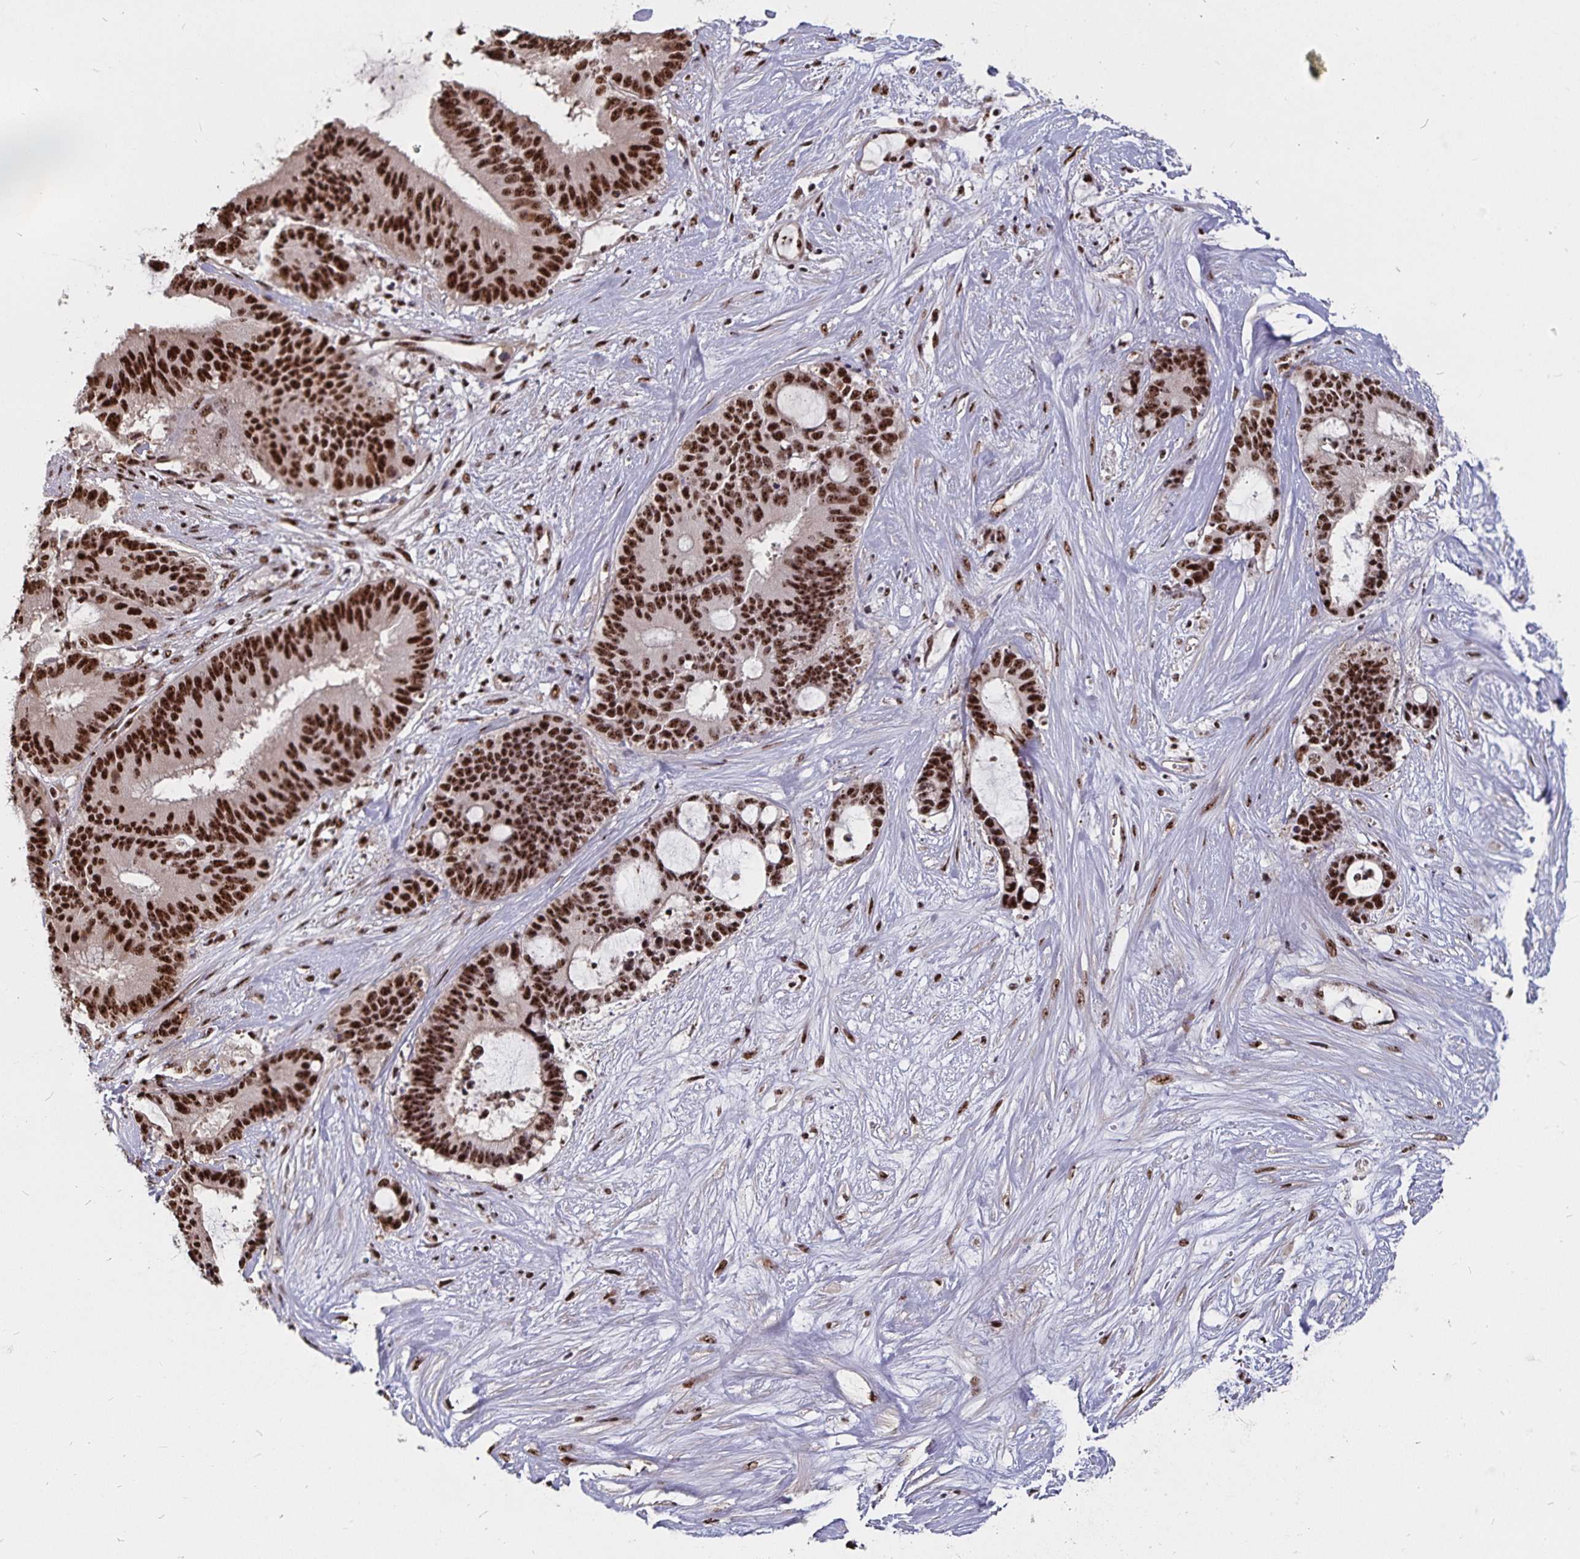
{"staining": {"intensity": "strong", "quantity": ">75%", "location": "nuclear"}, "tissue": "liver cancer", "cell_type": "Tumor cells", "image_type": "cancer", "snomed": [{"axis": "morphology", "description": "Normal tissue, NOS"}, {"axis": "morphology", "description": "Cholangiocarcinoma"}, {"axis": "topography", "description": "Liver"}, {"axis": "topography", "description": "Peripheral nerve tissue"}], "caption": "Liver cholangiocarcinoma stained with DAB (3,3'-diaminobenzidine) immunohistochemistry exhibits high levels of strong nuclear staining in approximately >75% of tumor cells.", "gene": "LAS1L", "patient": {"sex": "female", "age": 73}}